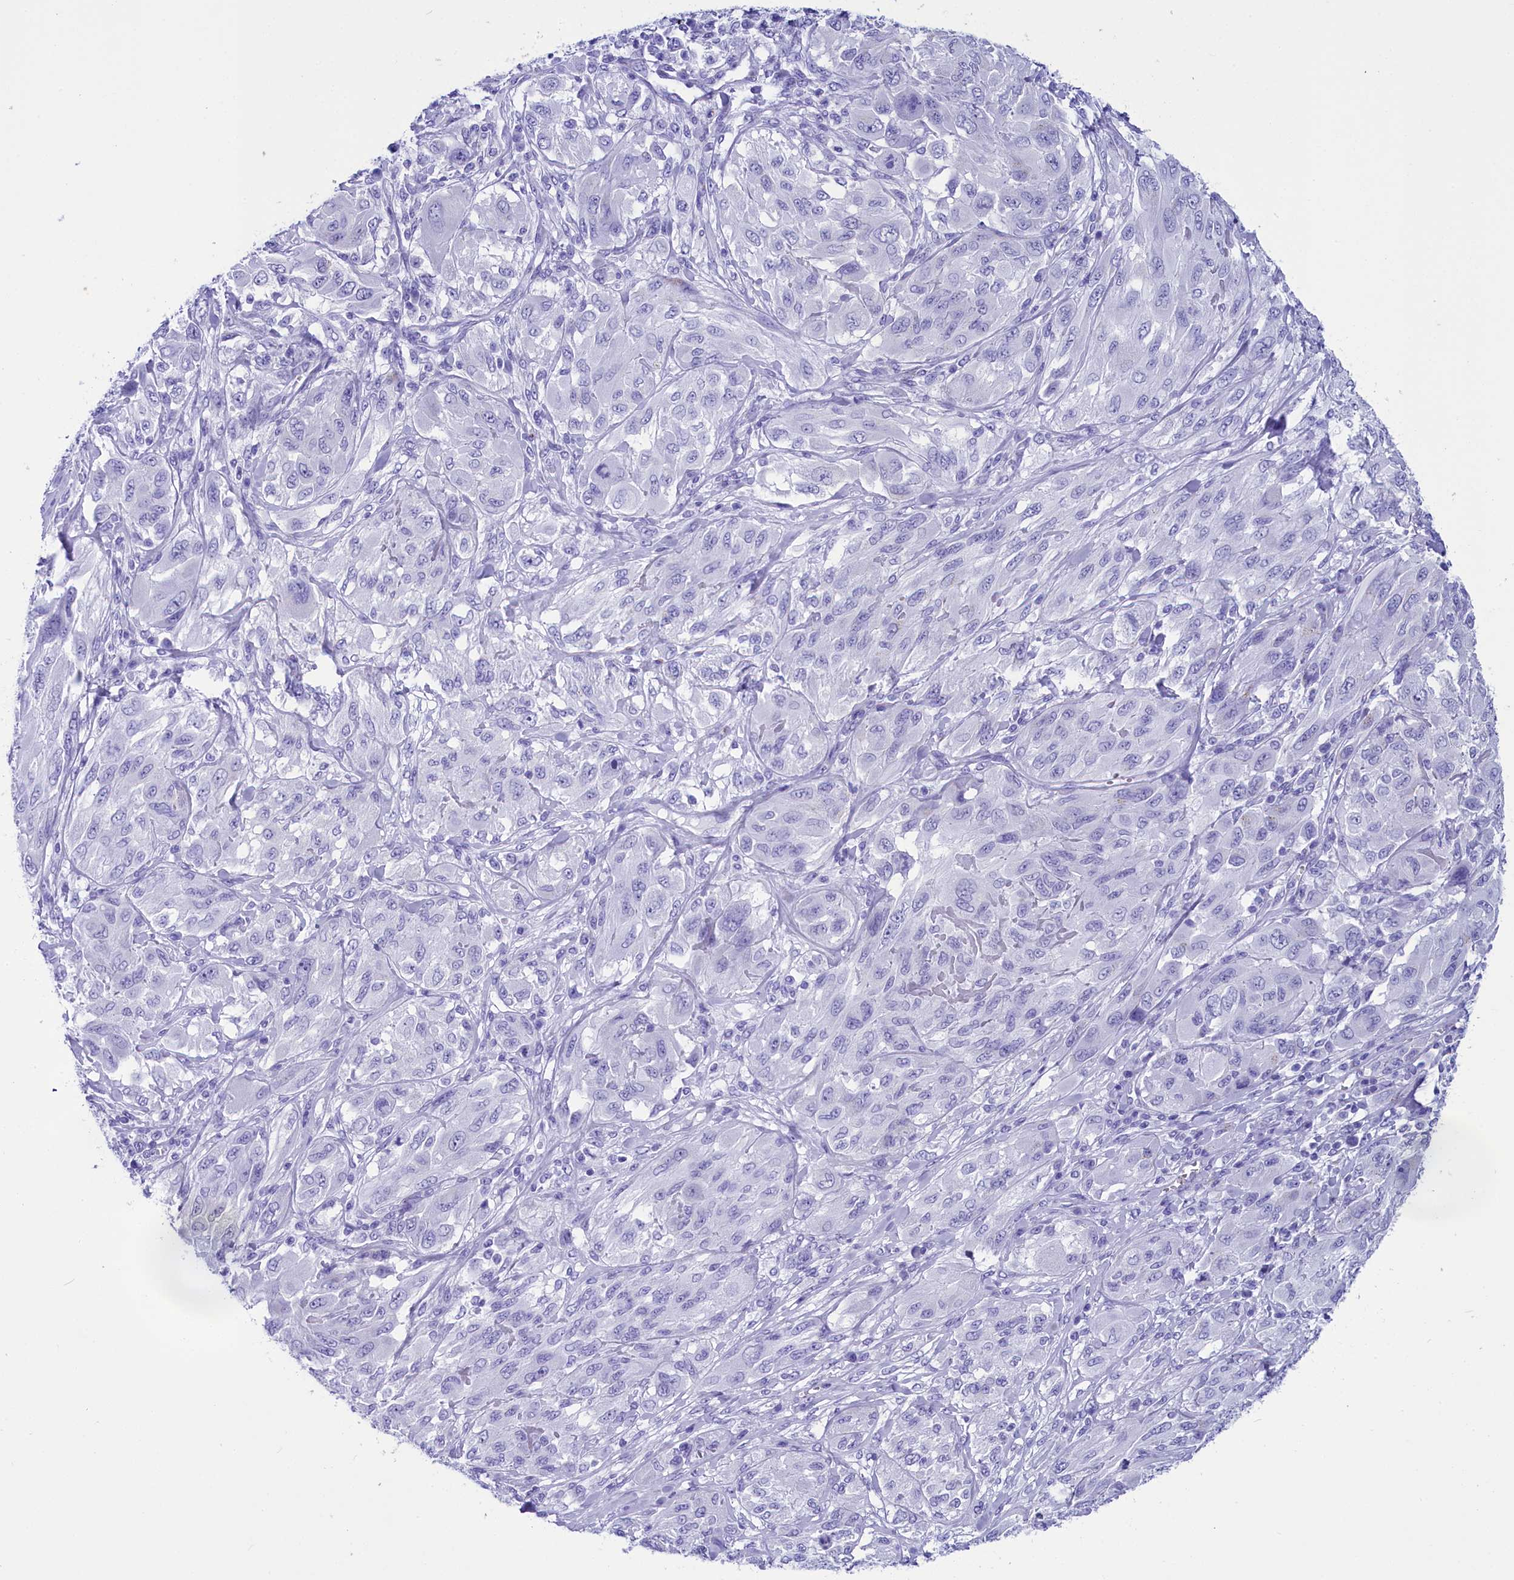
{"staining": {"intensity": "negative", "quantity": "none", "location": "none"}, "tissue": "melanoma", "cell_type": "Tumor cells", "image_type": "cancer", "snomed": [{"axis": "morphology", "description": "Malignant melanoma, NOS"}, {"axis": "topography", "description": "Skin"}], "caption": "DAB immunohistochemical staining of human malignant melanoma exhibits no significant positivity in tumor cells.", "gene": "AP3B2", "patient": {"sex": "female", "age": 91}}